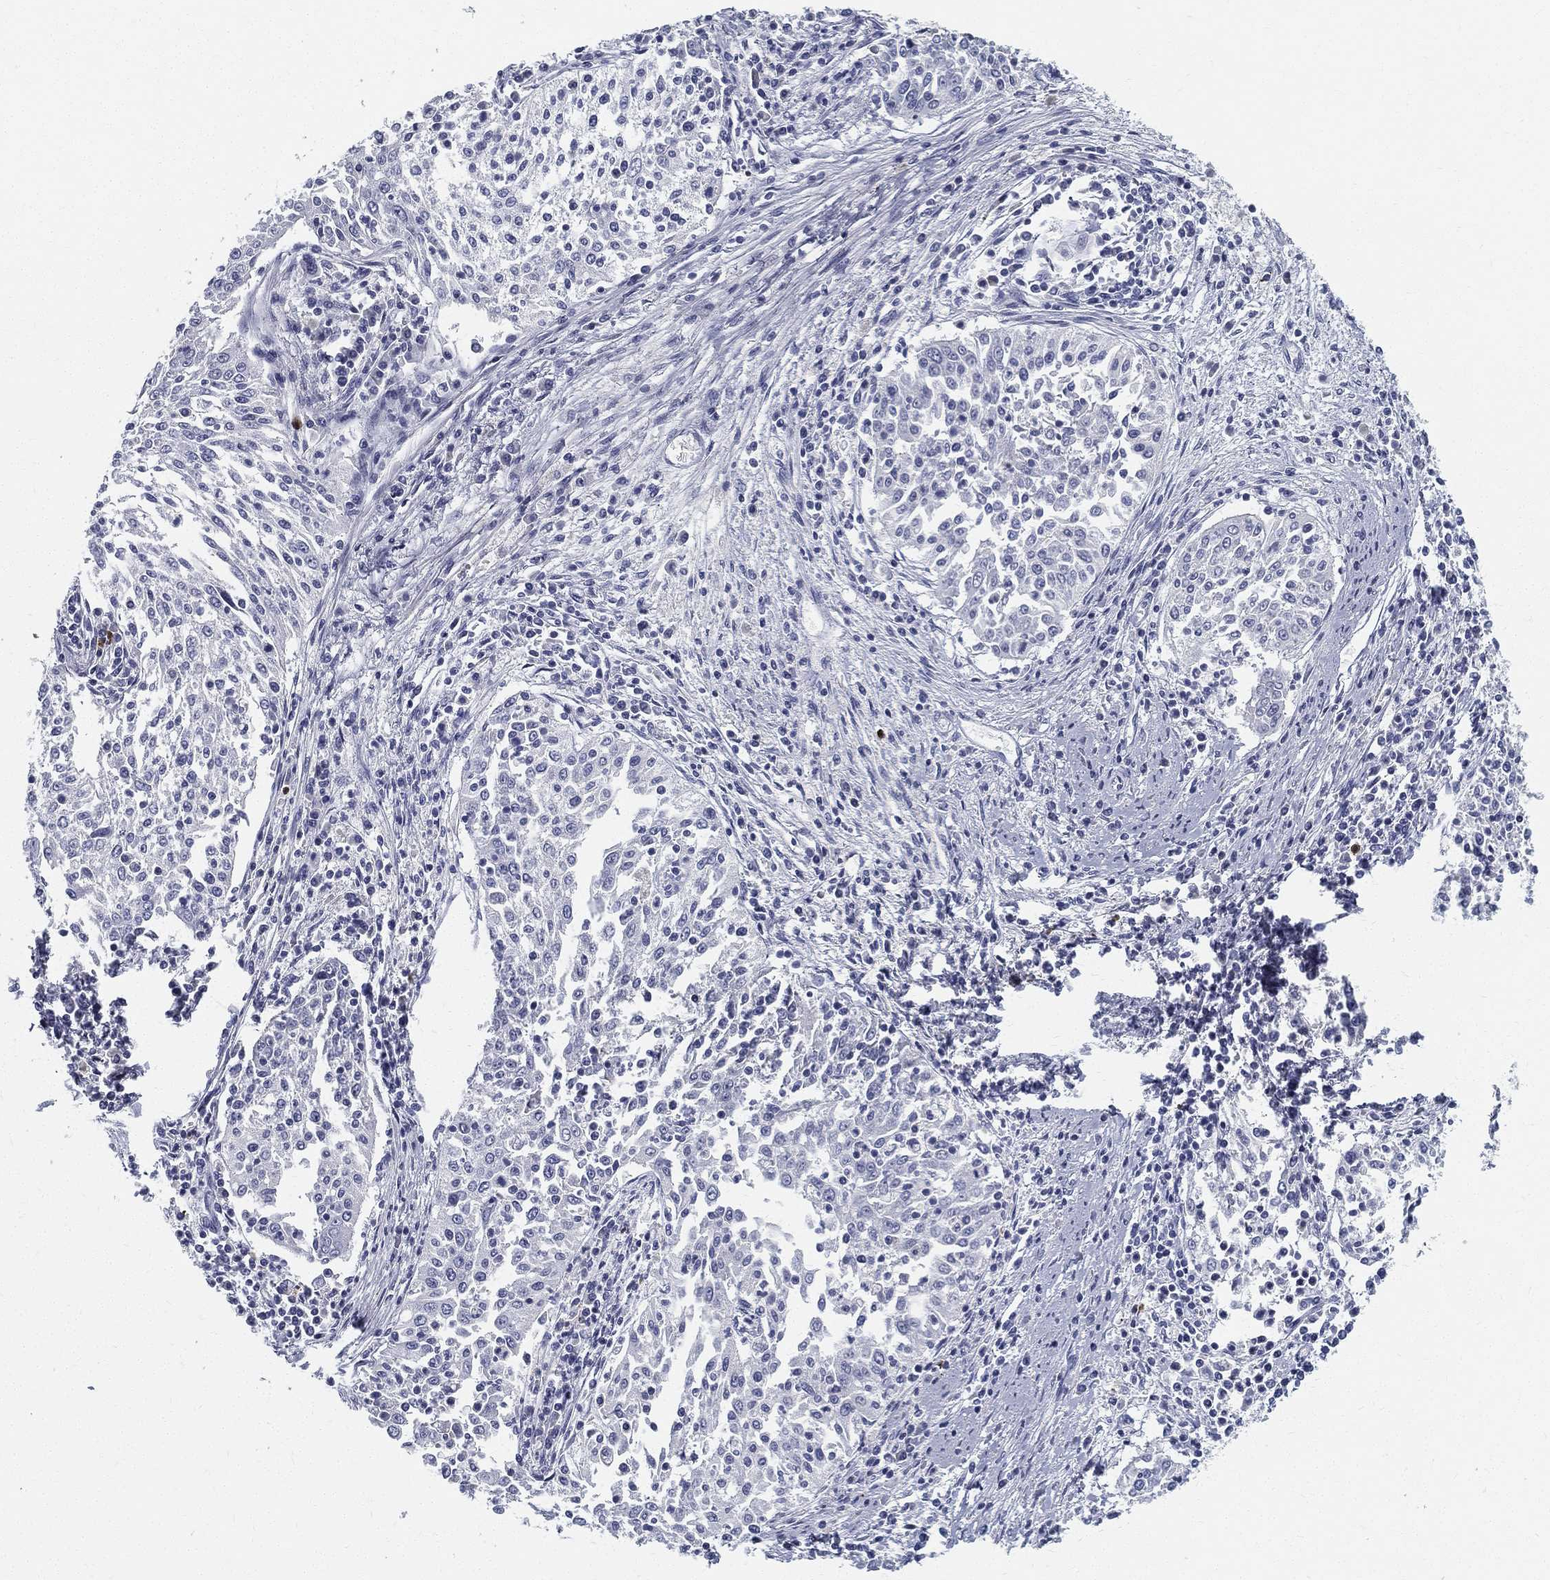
{"staining": {"intensity": "negative", "quantity": "none", "location": "none"}, "tissue": "cervical cancer", "cell_type": "Tumor cells", "image_type": "cancer", "snomed": [{"axis": "morphology", "description": "Squamous cell carcinoma, NOS"}, {"axis": "topography", "description": "Cervix"}], "caption": "An image of cervical cancer (squamous cell carcinoma) stained for a protein exhibits no brown staining in tumor cells.", "gene": "SPPL2C", "patient": {"sex": "female", "age": 41}}